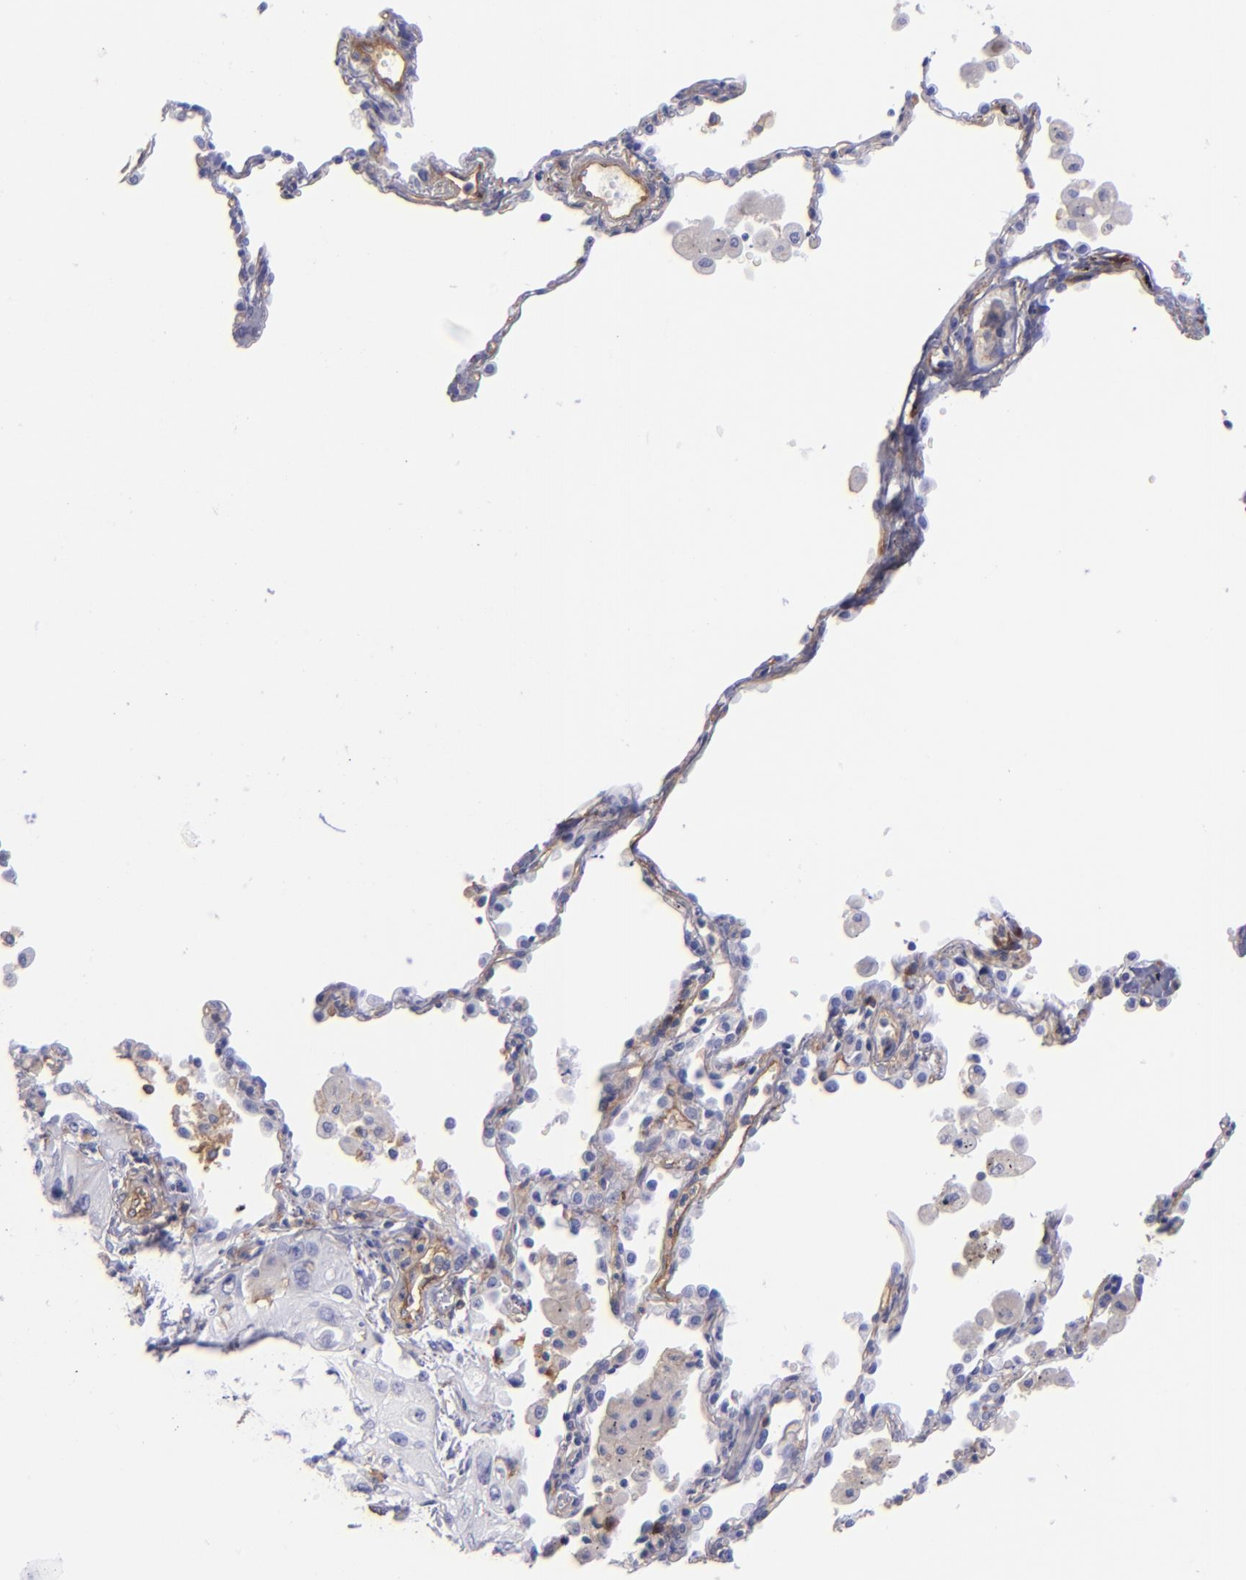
{"staining": {"intensity": "negative", "quantity": "none", "location": "none"}, "tissue": "lung cancer", "cell_type": "Tumor cells", "image_type": "cancer", "snomed": [{"axis": "morphology", "description": "Squamous cell carcinoma, NOS"}, {"axis": "topography", "description": "Lung"}], "caption": "High power microscopy photomicrograph of an immunohistochemistry (IHC) photomicrograph of lung squamous cell carcinoma, revealing no significant positivity in tumor cells.", "gene": "ENTPD1", "patient": {"sex": "male", "age": 71}}